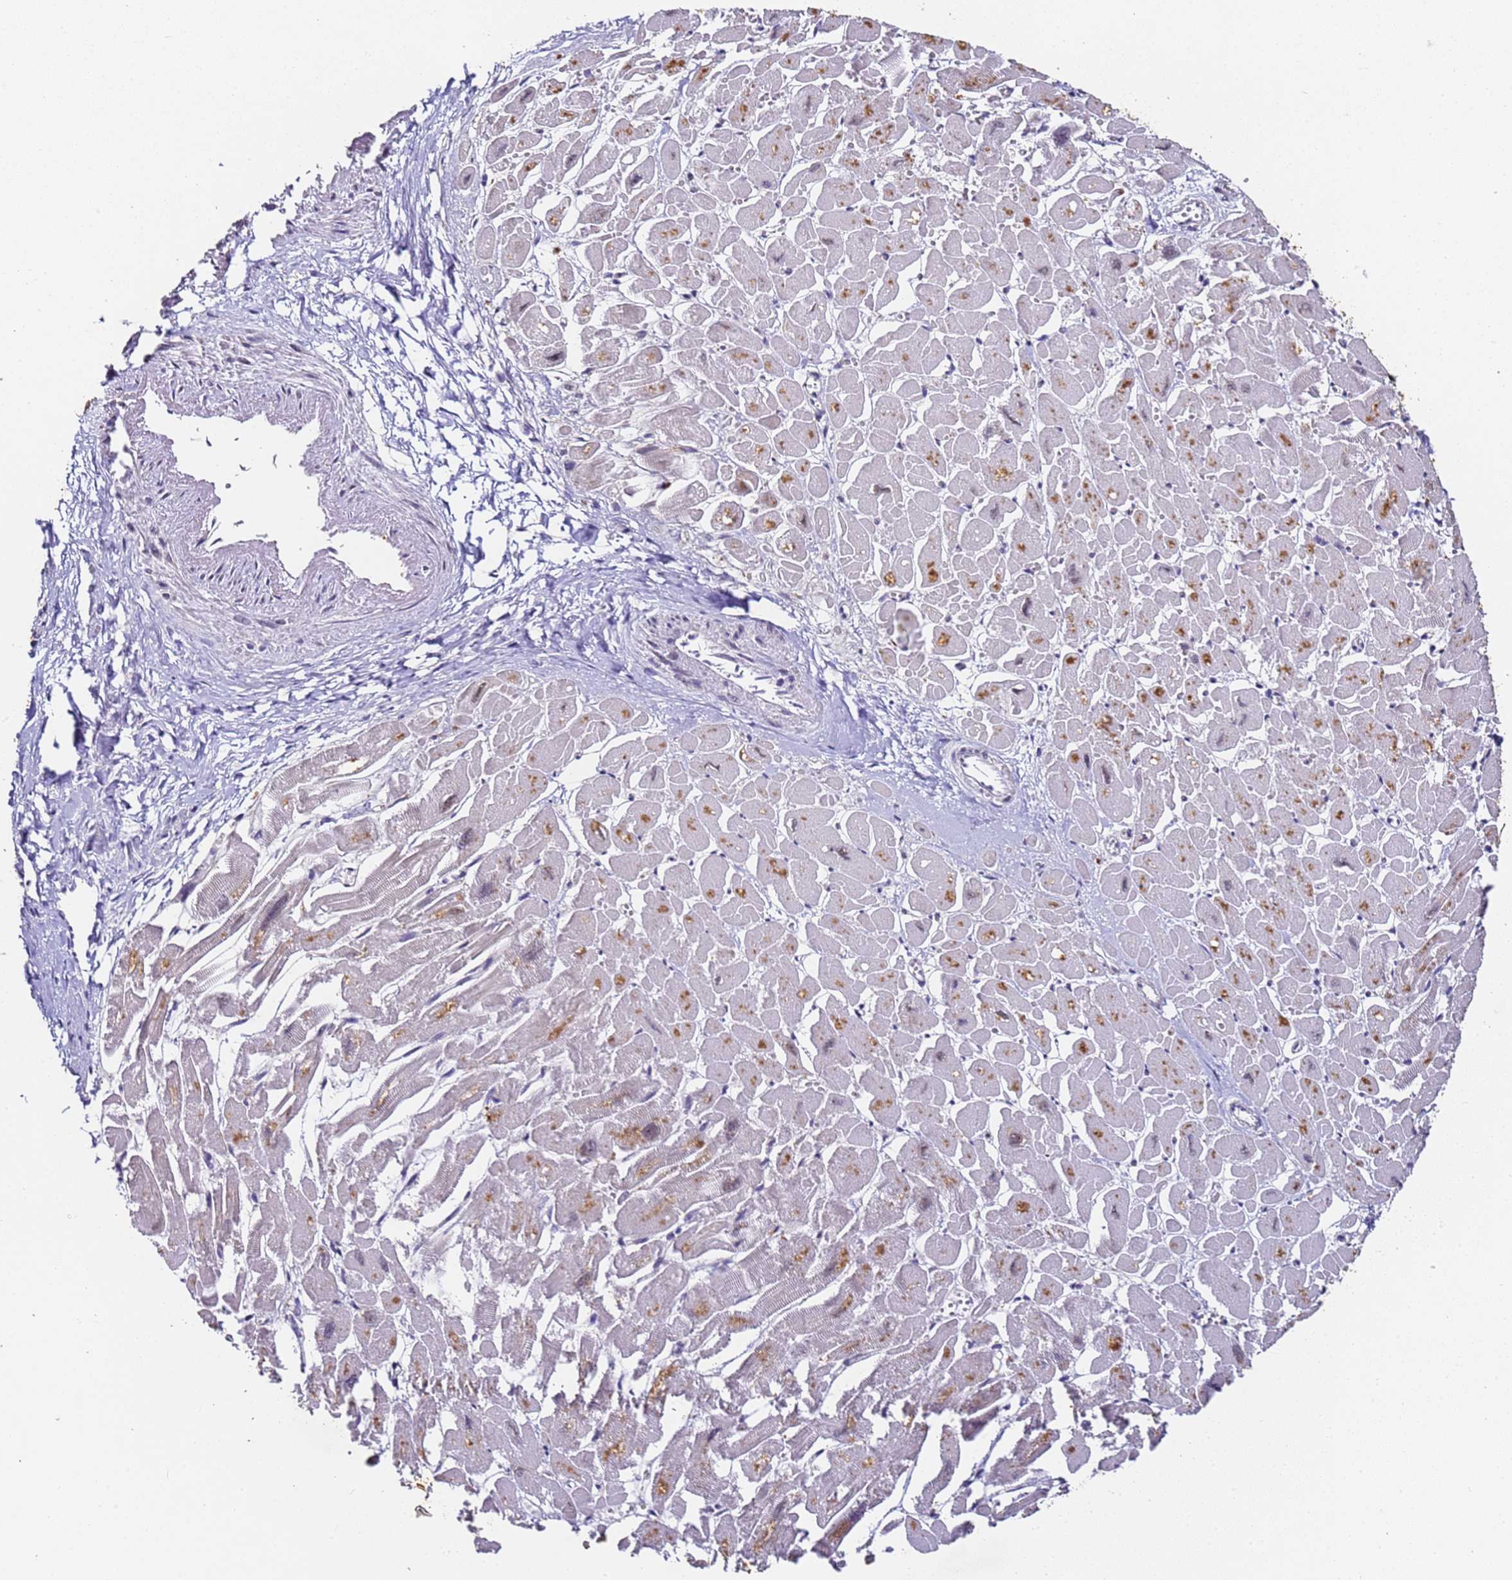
{"staining": {"intensity": "moderate", "quantity": ">75%", "location": "cytoplasmic/membranous"}, "tissue": "heart muscle", "cell_type": "Cardiomyocytes", "image_type": "normal", "snomed": [{"axis": "morphology", "description": "Normal tissue, NOS"}, {"axis": "topography", "description": "Heart"}], "caption": "The micrograph demonstrates staining of normal heart muscle, revealing moderate cytoplasmic/membranous protein staining (brown color) within cardiomyocytes.", "gene": "FNBP4", "patient": {"sex": "male", "age": 54}}